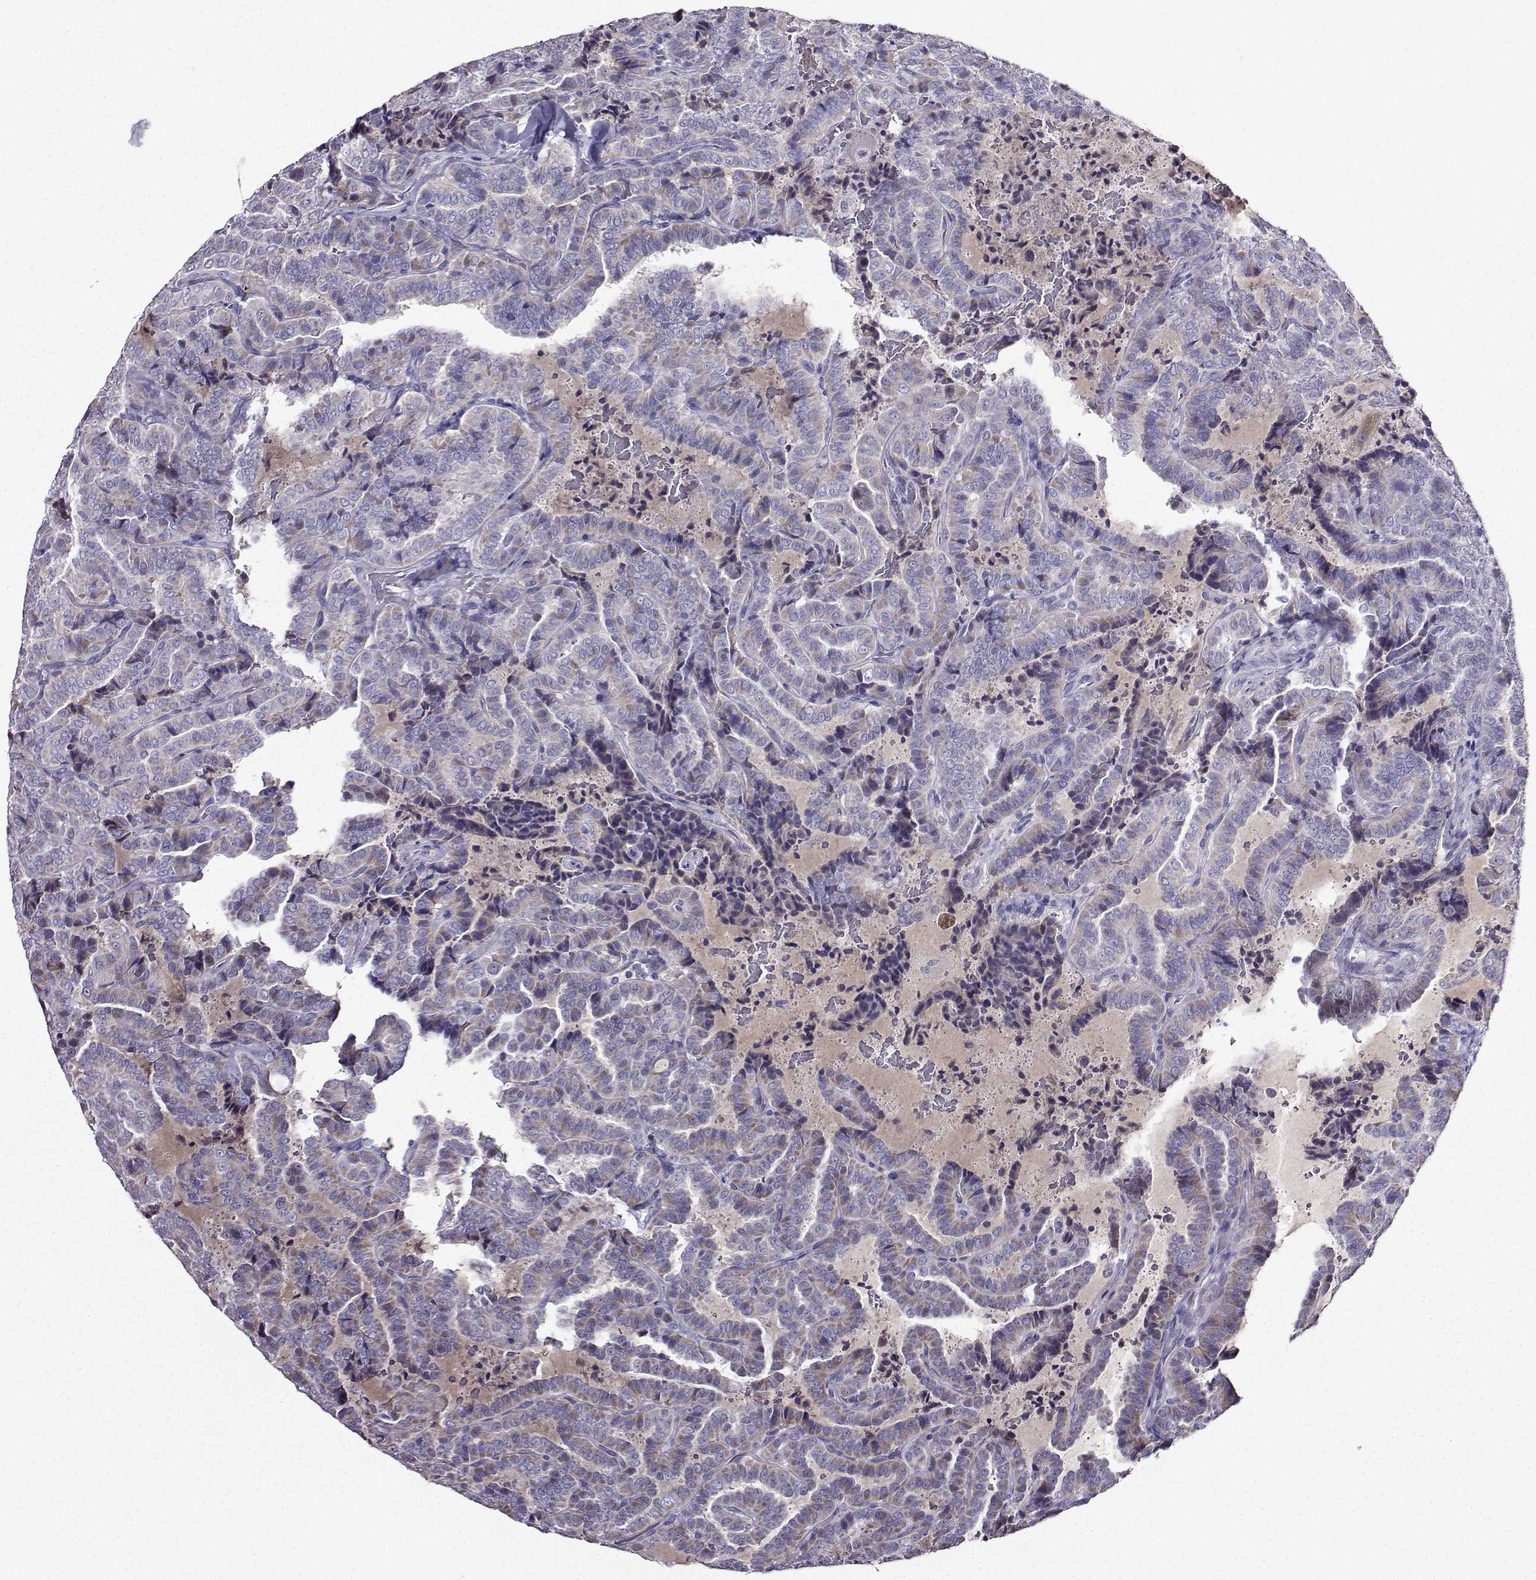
{"staining": {"intensity": "negative", "quantity": "none", "location": "none"}, "tissue": "thyroid cancer", "cell_type": "Tumor cells", "image_type": "cancer", "snomed": [{"axis": "morphology", "description": "Papillary adenocarcinoma, NOS"}, {"axis": "topography", "description": "Thyroid gland"}], "caption": "Immunohistochemistry of human papillary adenocarcinoma (thyroid) shows no staining in tumor cells. (DAB IHC, high magnification).", "gene": "TMEM266", "patient": {"sex": "female", "age": 39}}